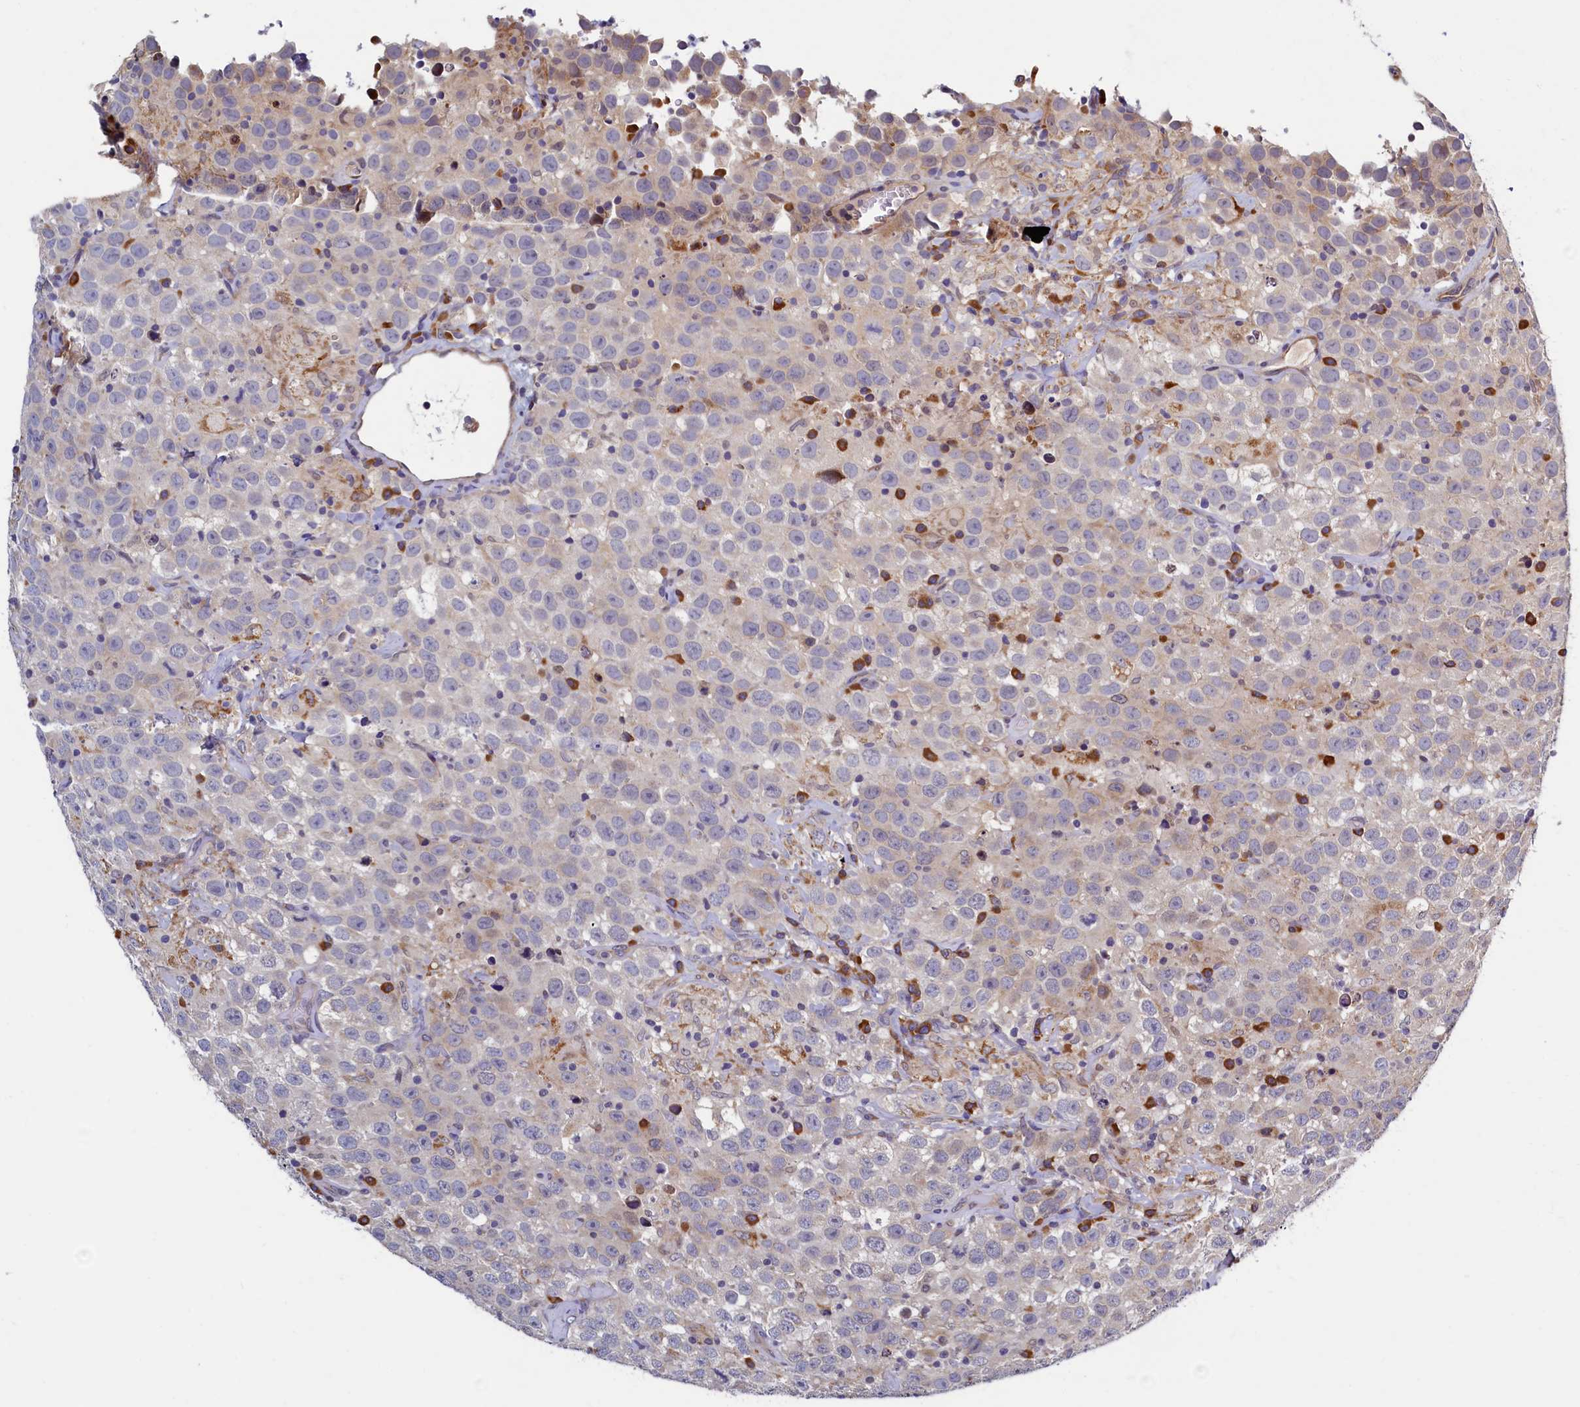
{"staining": {"intensity": "negative", "quantity": "none", "location": "none"}, "tissue": "testis cancer", "cell_type": "Tumor cells", "image_type": "cancer", "snomed": [{"axis": "morphology", "description": "Seminoma, NOS"}, {"axis": "topography", "description": "Testis"}], "caption": "Testis seminoma was stained to show a protein in brown. There is no significant staining in tumor cells. (Brightfield microscopy of DAB (3,3'-diaminobenzidine) IHC at high magnification).", "gene": "SLC16A14", "patient": {"sex": "male", "age": 41}}